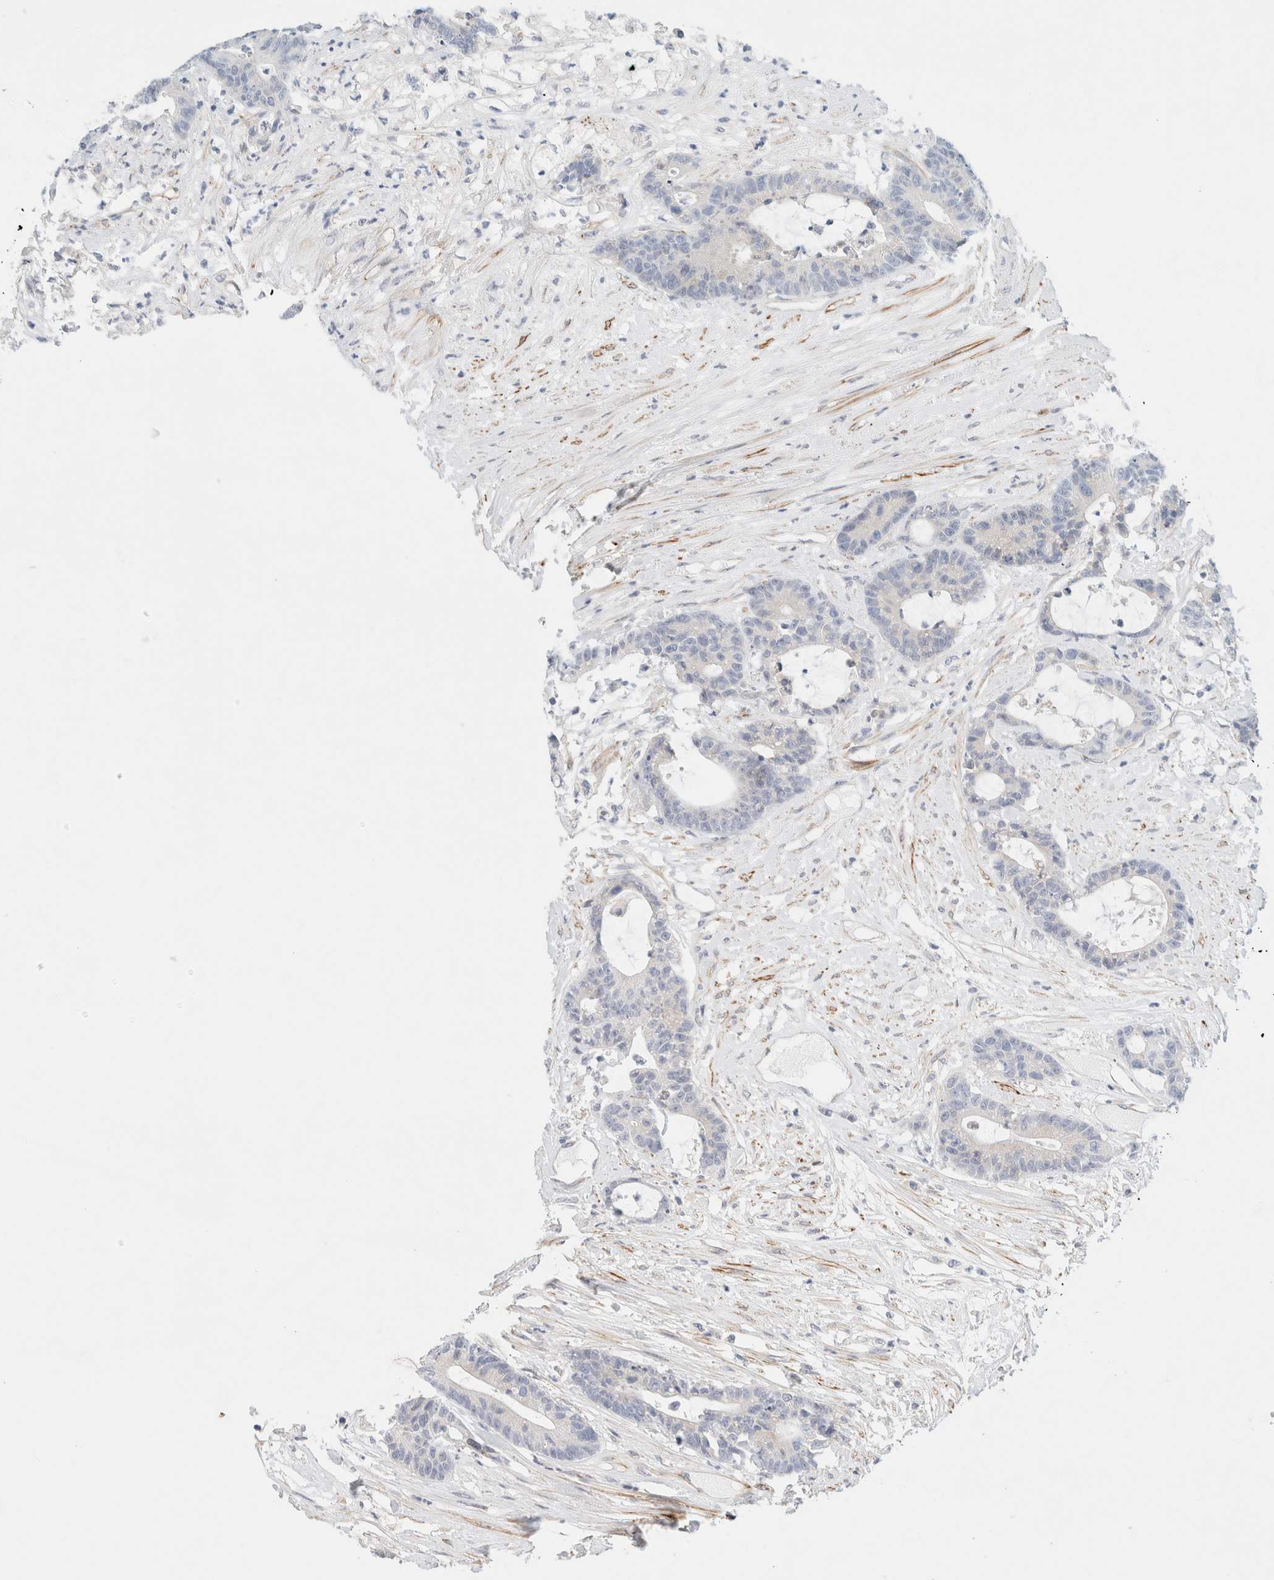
{"staining": {"intensity": "negative", "quantity": "none", "location": "none"}, "tissue": "colorectal cancer", "cell_type": "Tumor cells", "image_type": "cancer", "snomed": [{"axis": "morphology", "description": "Adenocarcinoma, NOS"}, {"axis": "topography", "description": "Colon"}], "caption": "Colorectal cancer was stained to show a protein in brown. There is no significant expression in tumor cells.", "gene": "SLC25A48", "patient": {"sex": "female", "age": 84}}